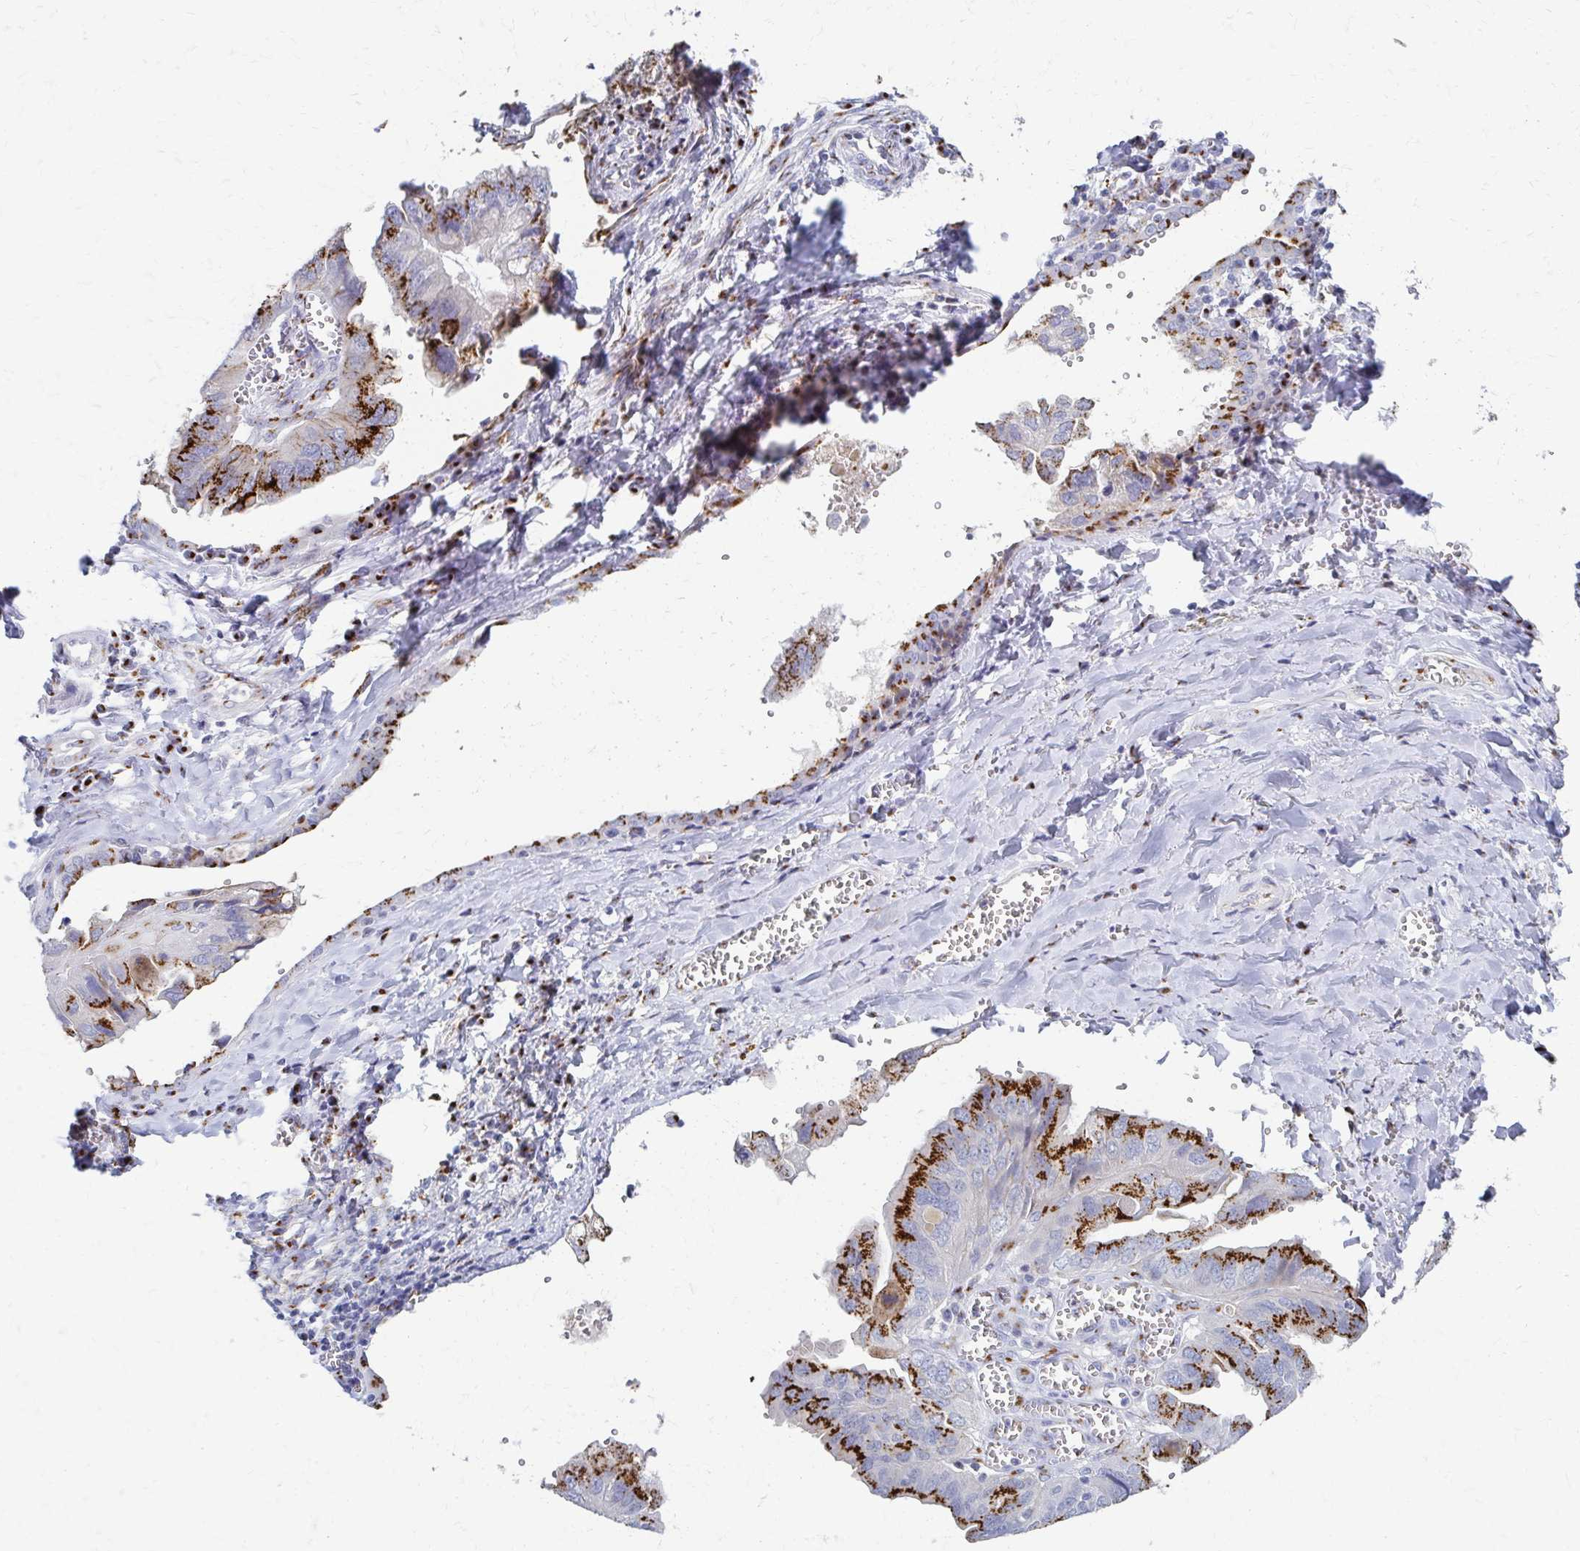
{"staining": {"intensity": "strong", "quantity": ">75%", "location": "cytoplasmic/membranous"}, "tissue": "ovarian cancer", "cell_type": "Tumor cells", "image_type": "cancer", "snomed": [{"axis": "morphology", "description": "Cystadenocarcinoma, serous, NOS"}, {"axis": "topography", "description": "Ovary"}], "caption": "DAB immunohistochemical staining of human ovarian serous cystadenocarcinoma exhibits strong cytoplasmic/membranous protein staining in about >75% of tumor cells.", "gene": "TM9SF1", "patient": {"sex": "female", "age": 79}}